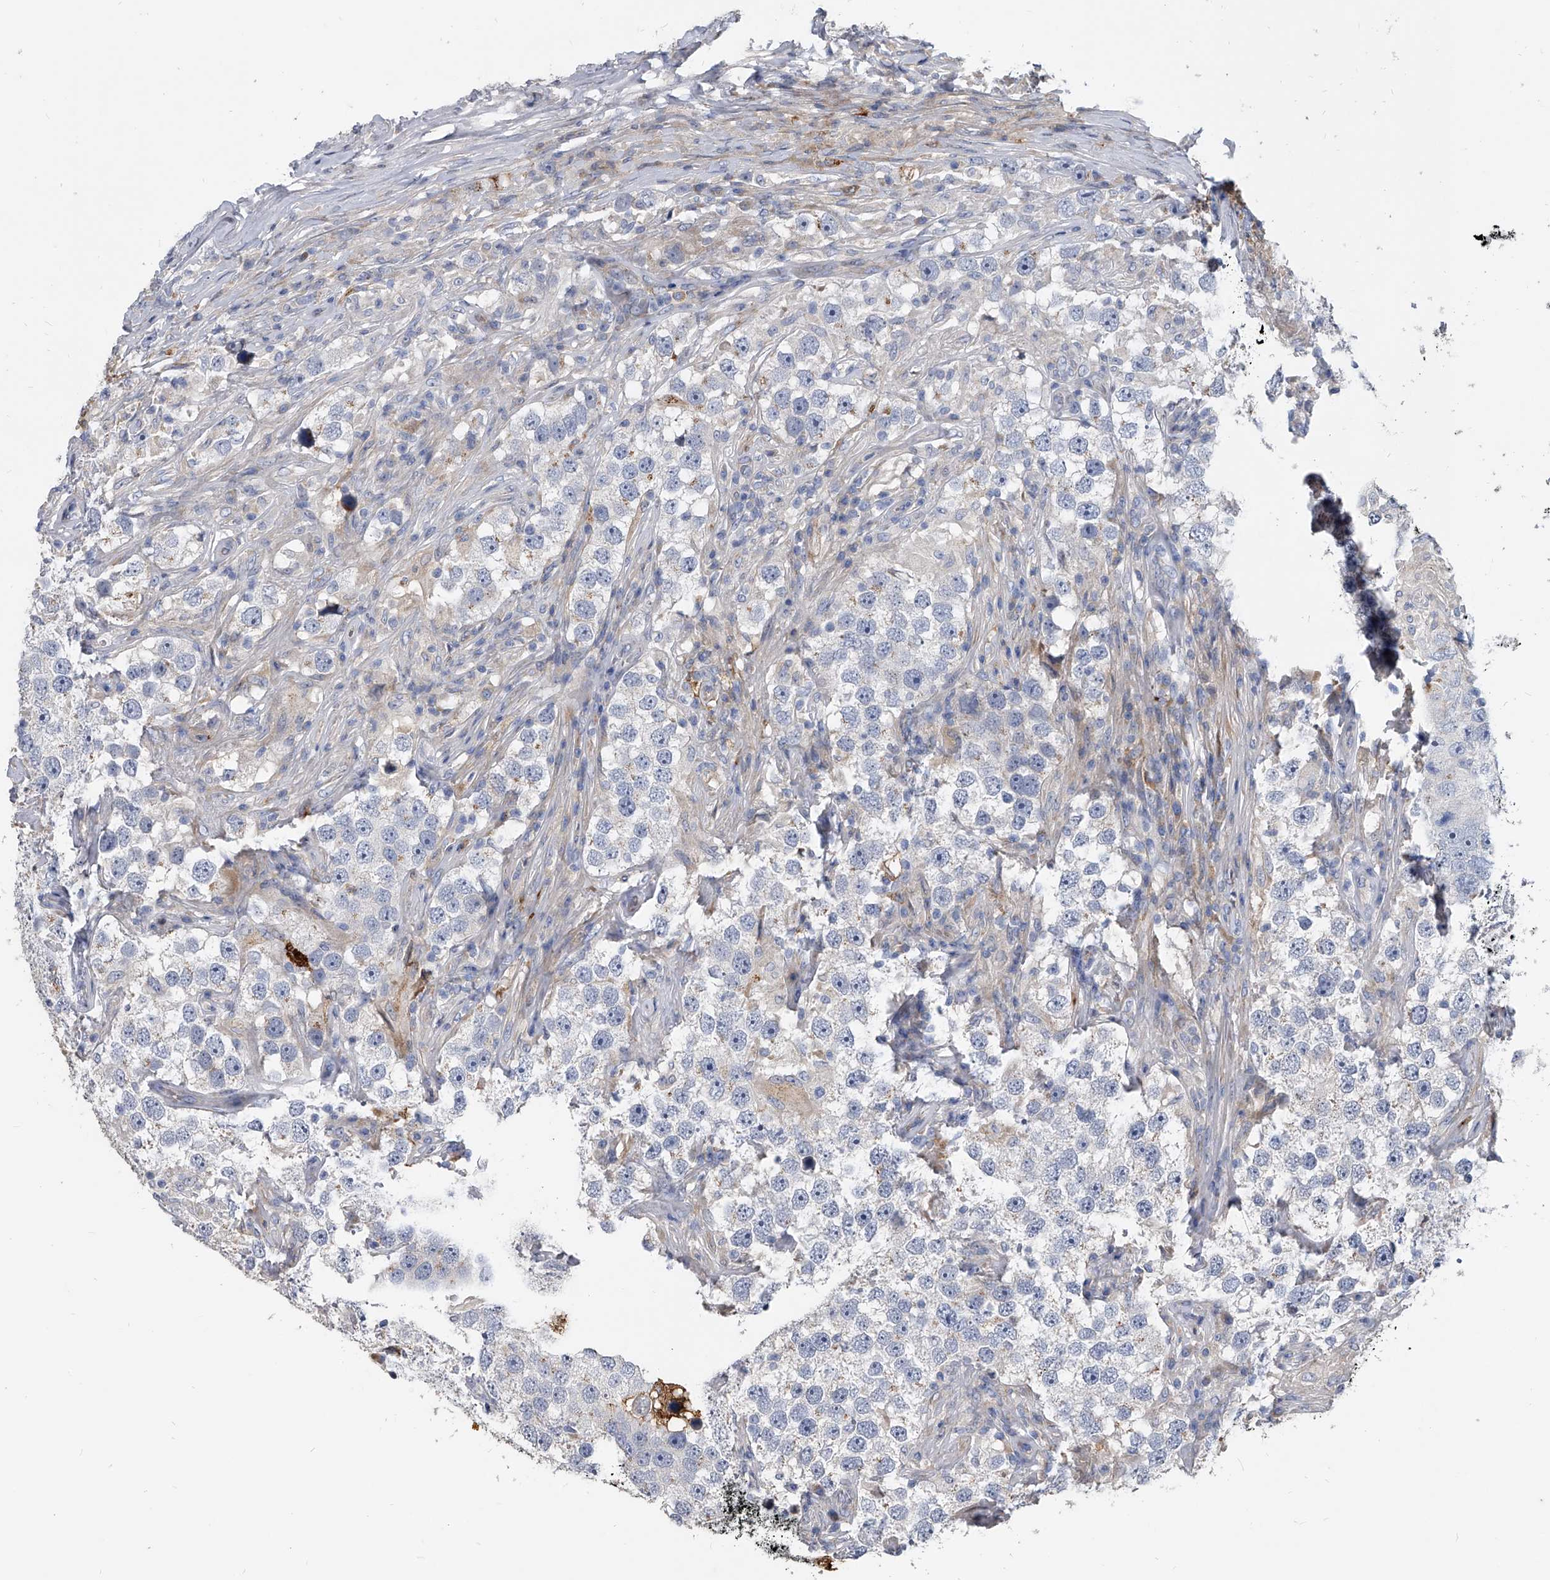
{"staining": {"intensity": "negative", "quantity": "none", "location": "none"}, "tissue": "testis cancer", "cell_type": "Tumor cells", "image_type": "cancer", "snomed": [{"axis": "morphology", "description": "Seminoma, NOS"}, {"axis": "topography", "description": "Testis"}], "caption": "An IHC micrograph of testis seminoma is shown. There is no staining in tumor cells of testis seminoma.", "gene": "SPP1", "patient": {"sex": "male", "age": 49}}